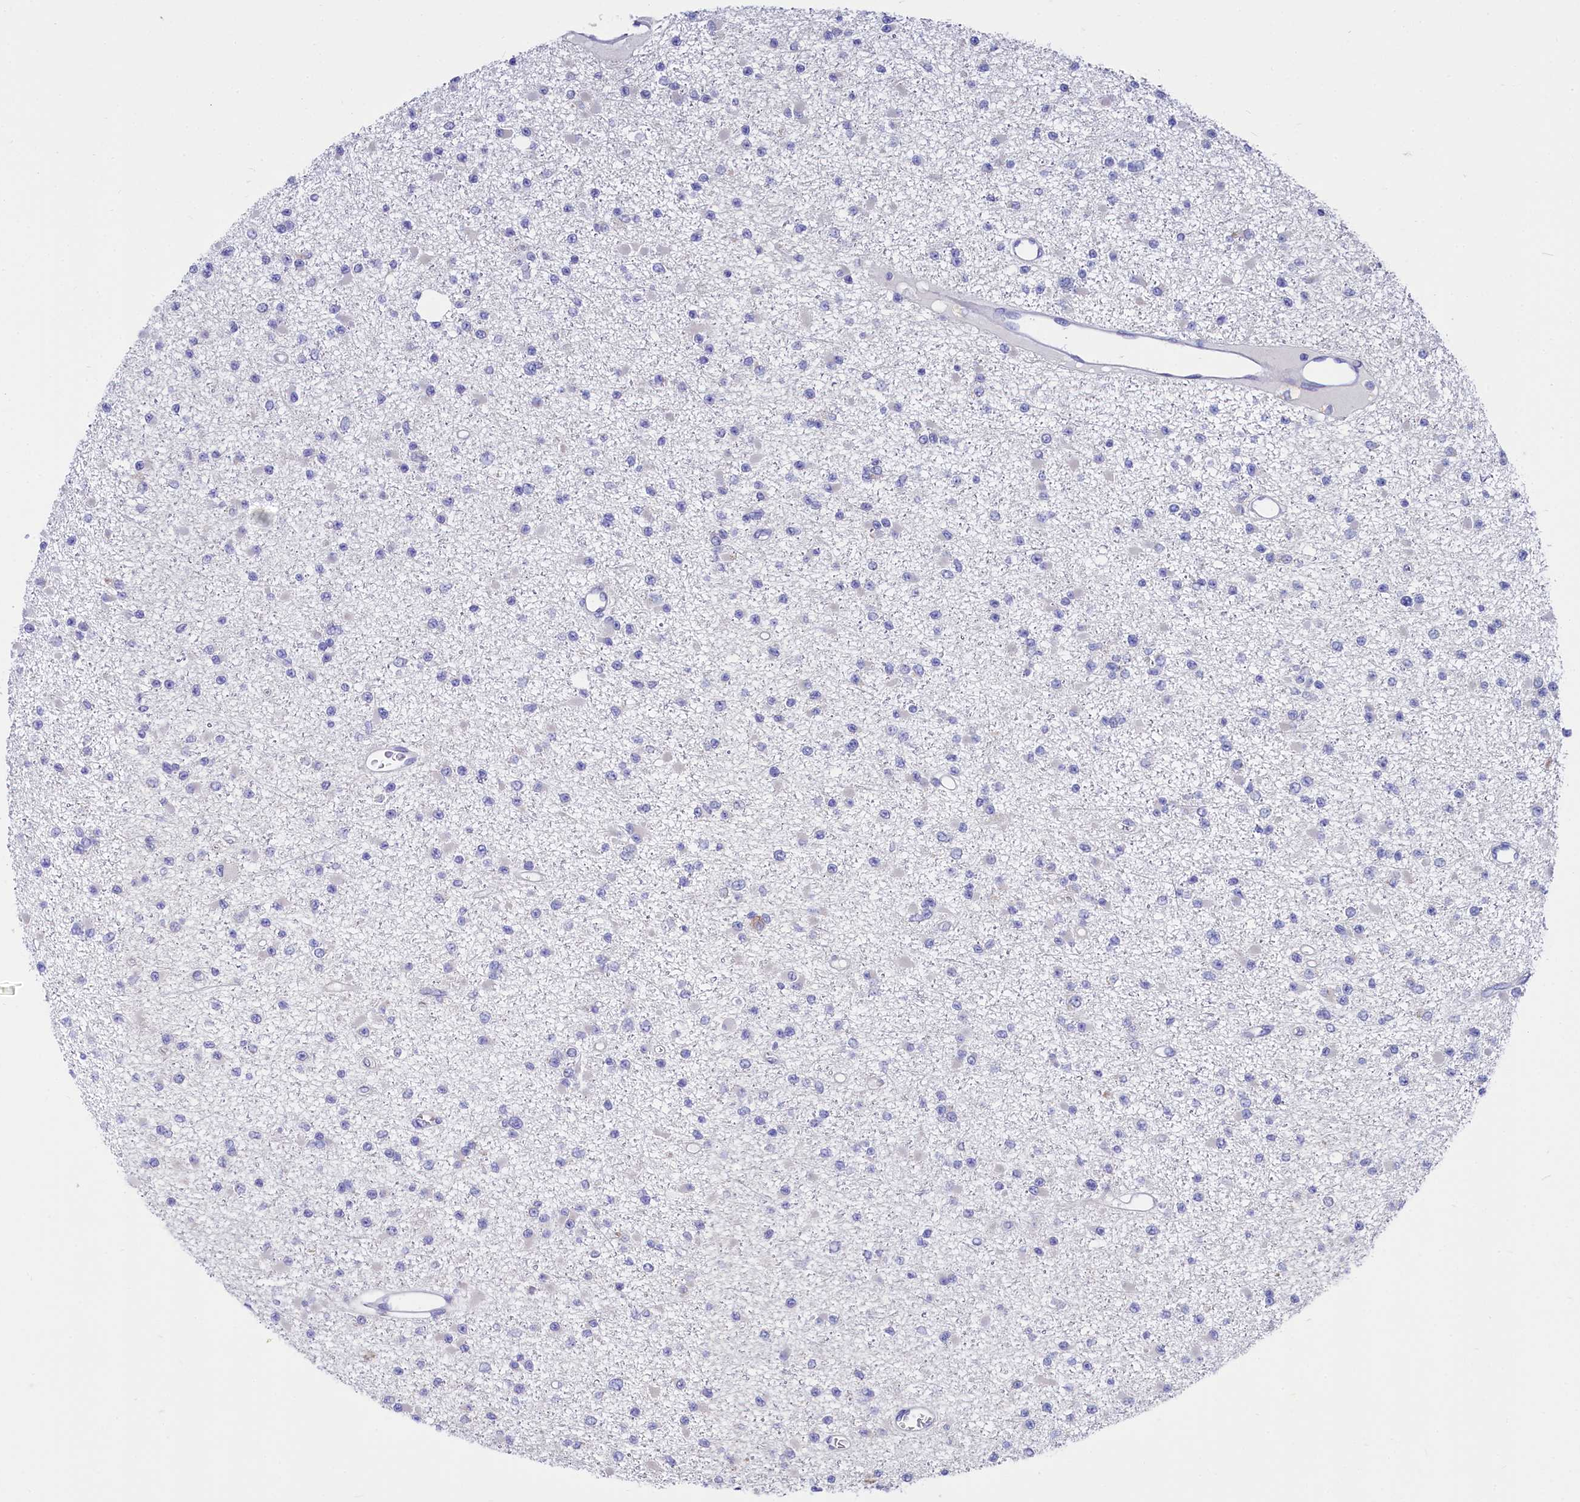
{"staining": {"intensity": "negative", "quantity": "none", "location": "none"}, "tissue": "glioma", "cell_type": "Tumor cells", "image_type": "cancer", "snomed": [{"axis": "morphology", "description": "Glioma, malignant, Low grade"}, {"axis": "topography", "description": "Brain"}], "caption": "The immunohistochemistry (IHC) photomicrograph has no significant staining in tumor cells of glioma tissue. (Immunohistochemistry, brightfield microscopy, high magnification).", "gene": "QARS1", "patient": {"sex": "female", "age": 22}}